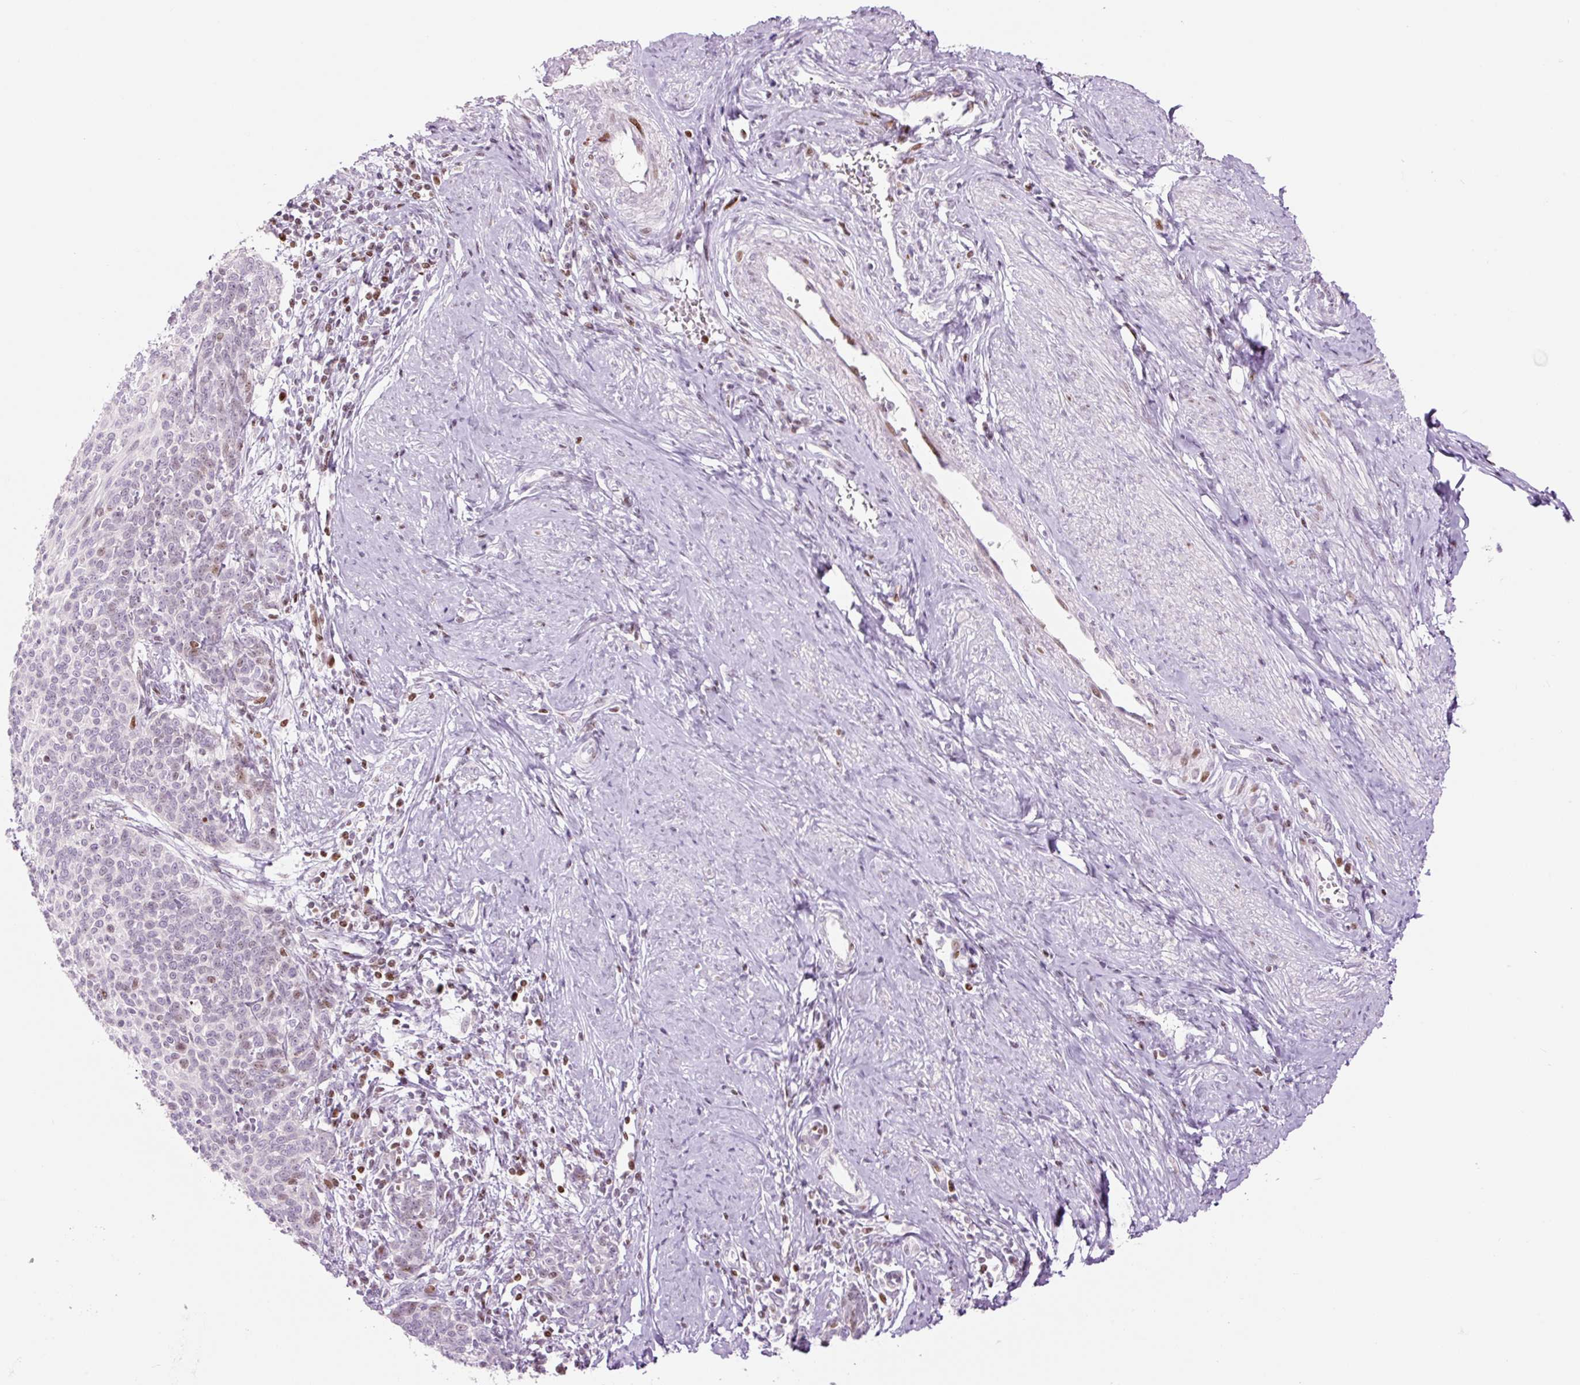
{"staining": {"intensity": "moderate", "quantity": "<25%", "location": "nuclear"}, "tissue": "cervical cancer", "cell_type": "Tumor cells", "image_type": "cancer", "snomed": [{"axis": "morphology", "description": "Squamous cell carcinoma, NOS"}, {"axis": "topography", "description": "Cervix"}], "caption": "Cervical squamous cell carcinoma stained with IHC exhibits moderate nuclear positivity in about <25% of tumor cells. (Stains: DAB (3,3'-diaminobenzidine) in brown, nuclei in blue, Microscopy: brightfield microscopy at high magnification).", "gene": "TMEM177", "patient": {"sex": "female", "age": 39}}